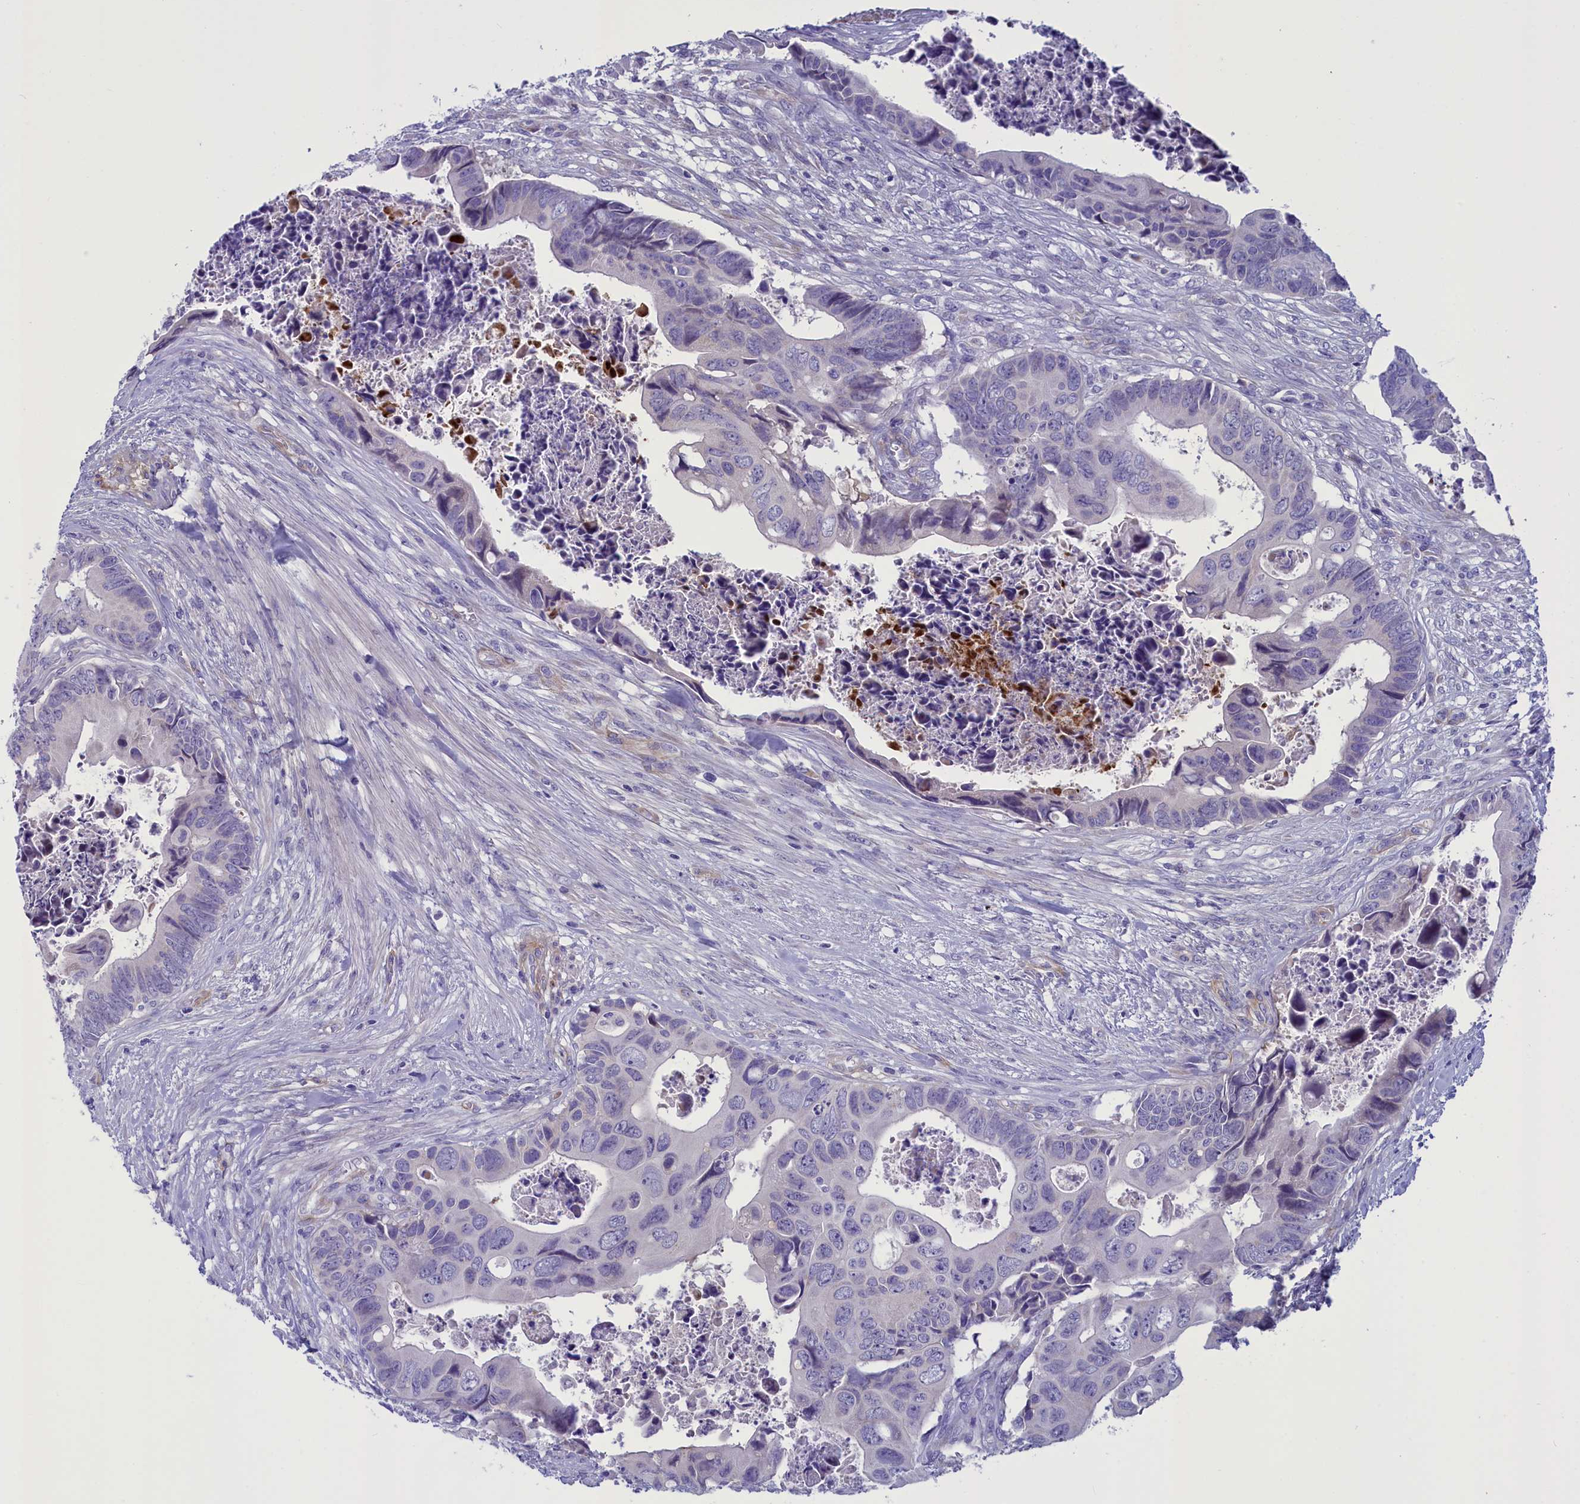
{"staining": {"intensity": "negative", "quantity": "none", "location": "none"}, "tissue": "colorectal cancer", "cell_type": "Tumor cells", "image_type": "cancer", "snomed": [{"axis": "morphology", "description": "Adenocarcinoma, NOS"}, {"axis": "topography", "description": "Rectum"}], "caption": "Histopathology image shows no protein expression in tumor cells of adenocarcinoma (colorectal) tissue.", "gene": "LOXL1", "patient": {"sex": "female", "age": 78}}